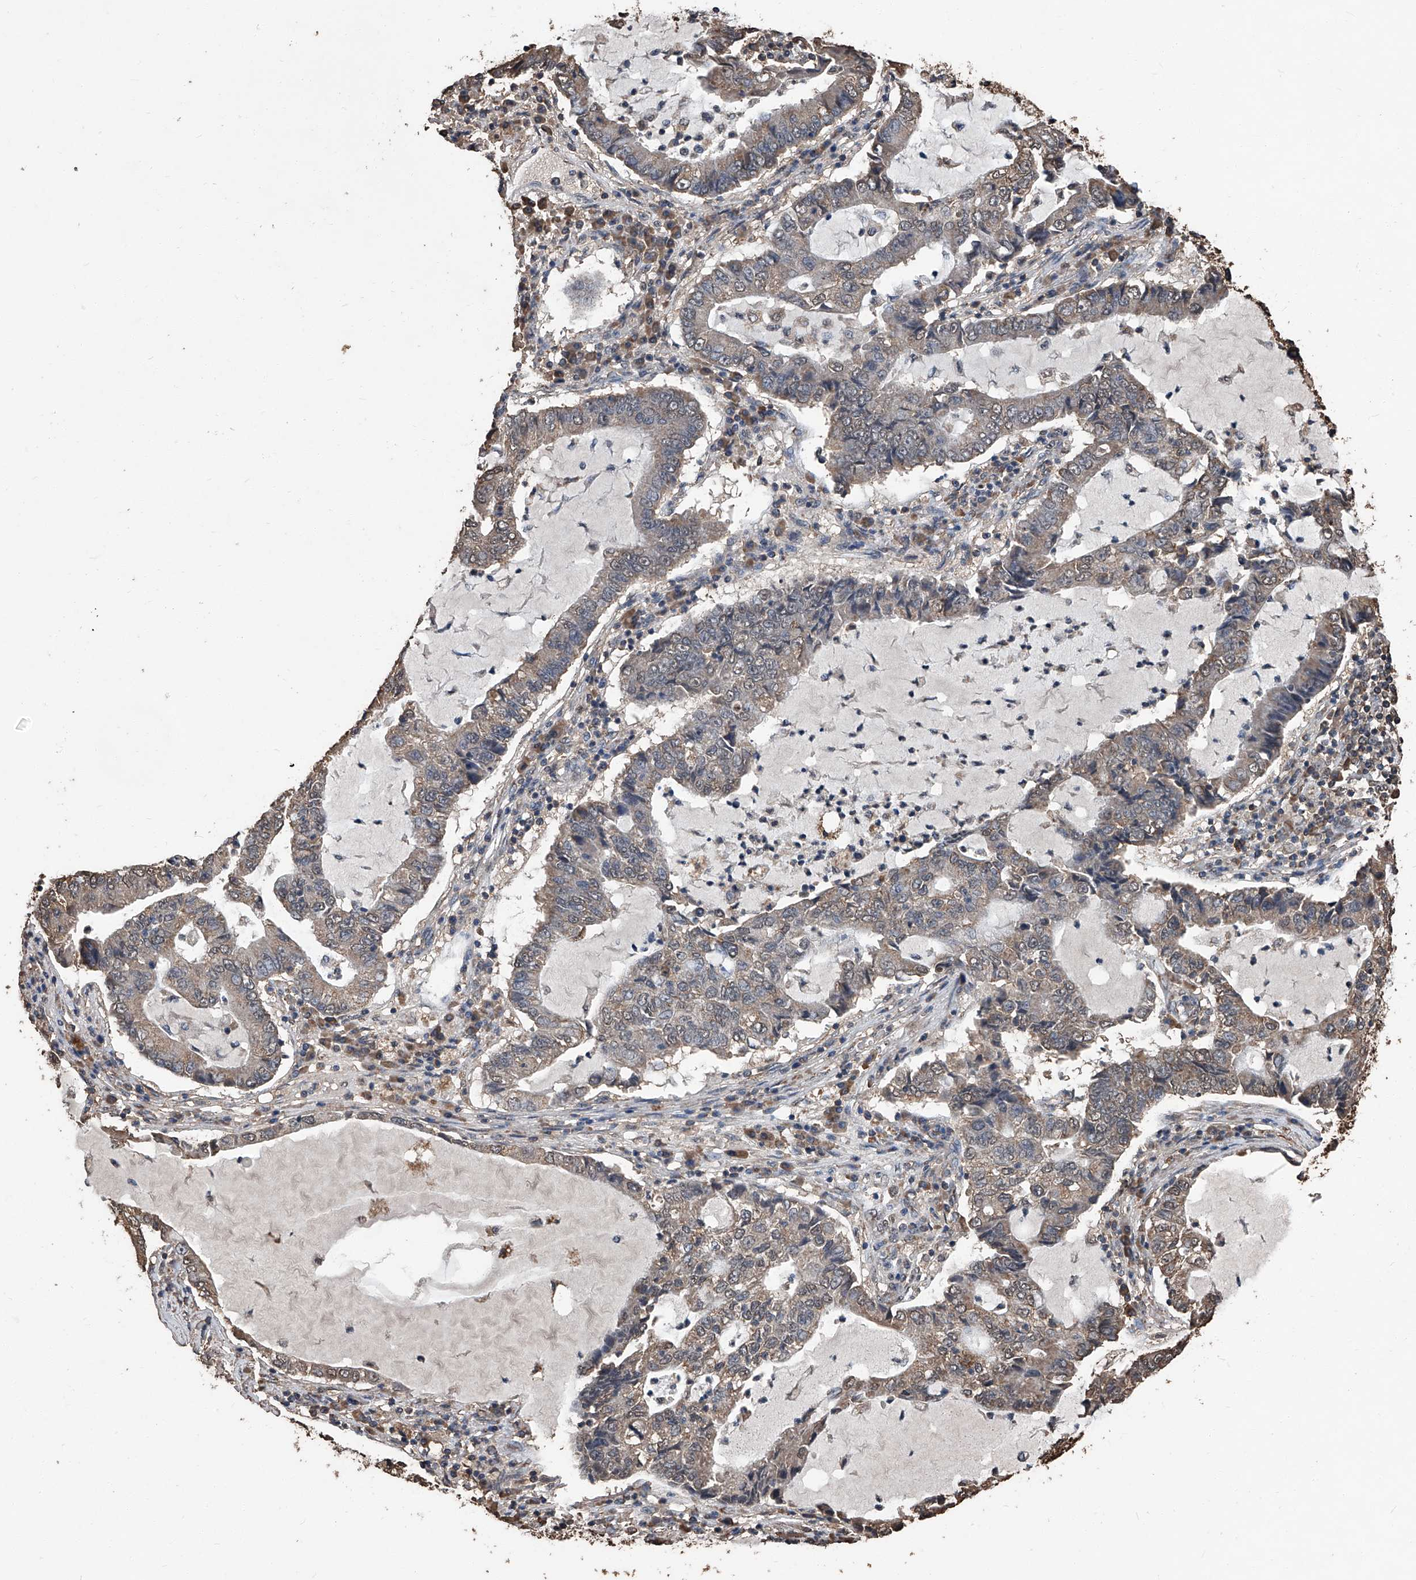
{"staining": {"intensity": "moderate", "quantity": ">75%", "location": "cytoplasmic/membranous"}, "tissue": "lung cancer", "cell_type": "Tumor cells", "image_type": "cancer", "snomed": [{"axis": "morphology", "description": "Adenocarcinoma, NOS"}, {"axis": "topography", "description": "Lung"}], "caption": "Immunohistochemical staining of human lung adenocarcinoma reveals medium levels of moderate cytoplasmic/membranous protein positivity in approximately >75% of tumor cells.", "gene": "STARD7", "patient": {"sex": "female", "age": 51}}